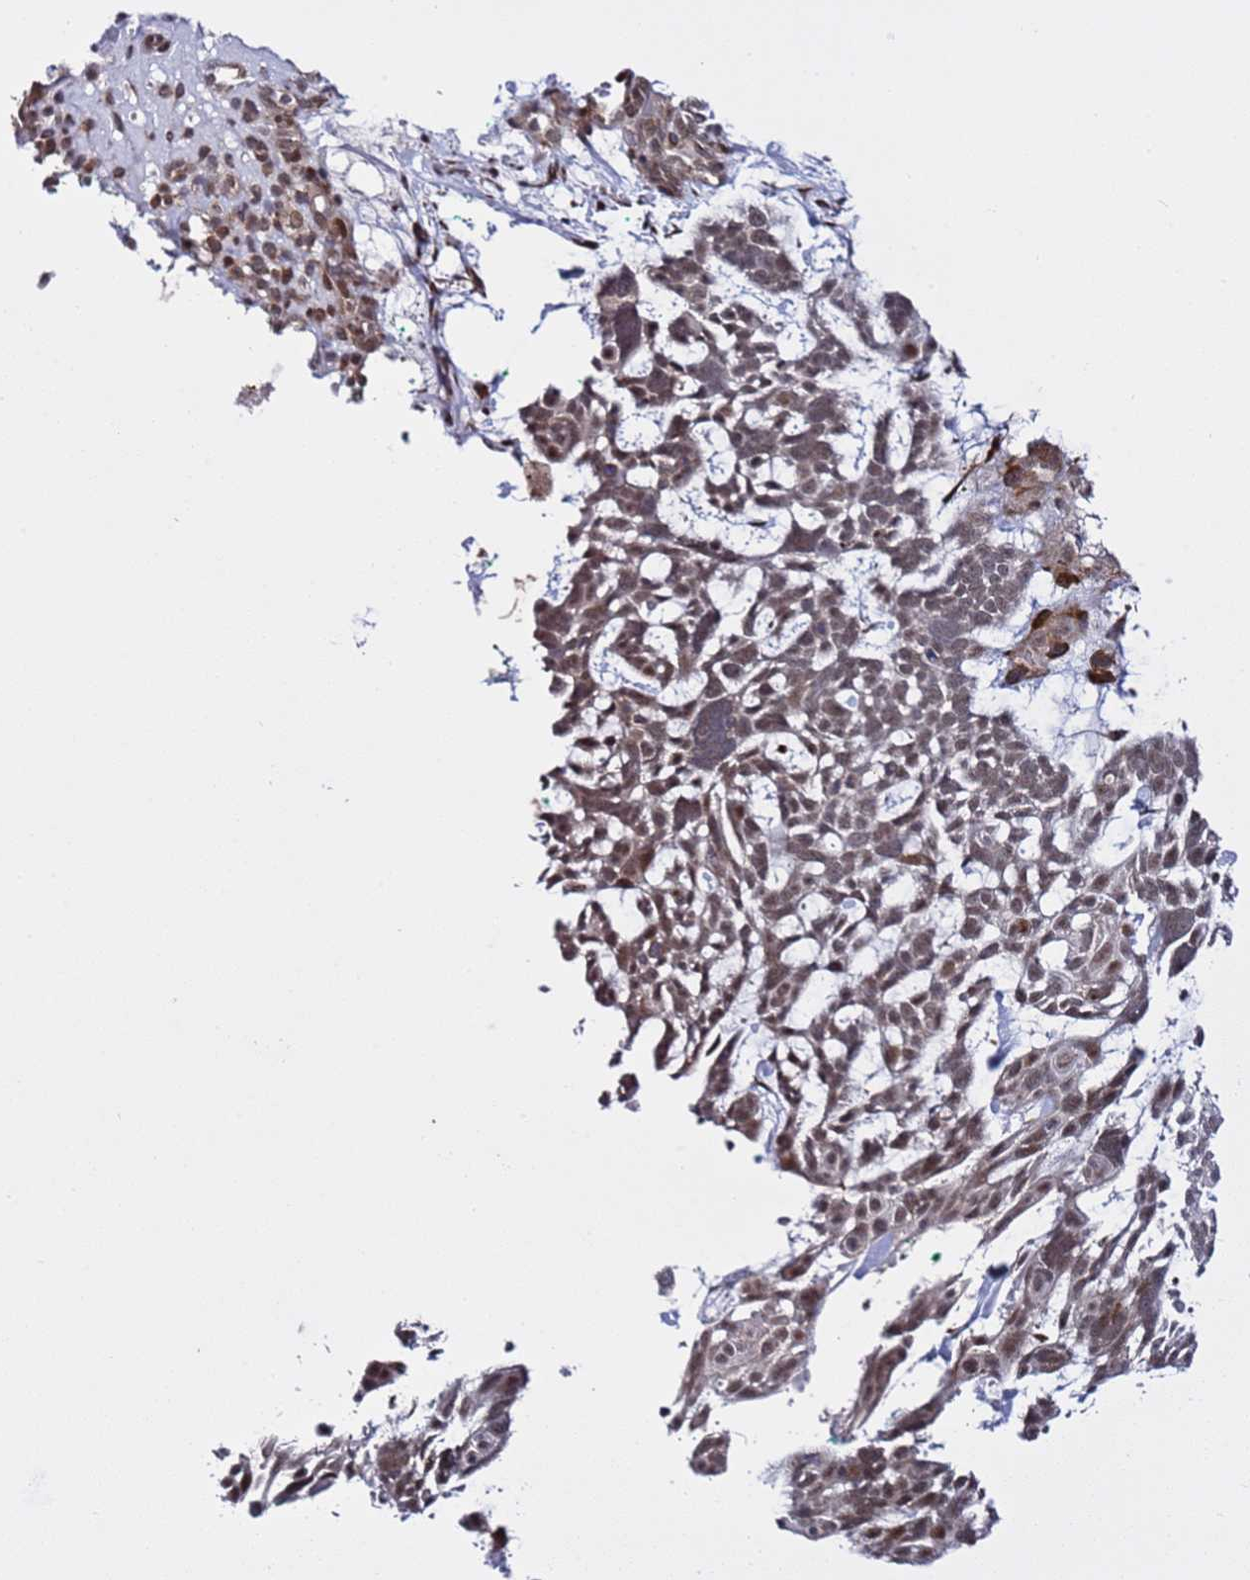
{"staining": {"intensity": "weak", "quantity": "<25%", "location": "nuclear"}, "tissue": "skin cancer", "cell_type": "Tumor cells", "image_type": "cancer", "snomed": [{"axis": "morphology", "description": "Basal cell carcinoma"}, {"axis": "topography", "description": "Skin"}], "caption": "There is no significant staining in tumor cells of skin cancer (basal cell carcinoma). (DAB (3,3'-diaminobenzidine) IHC, high magnification).", "gene": "POLR2D", "patient": {"sex": "male", "age": 88}}